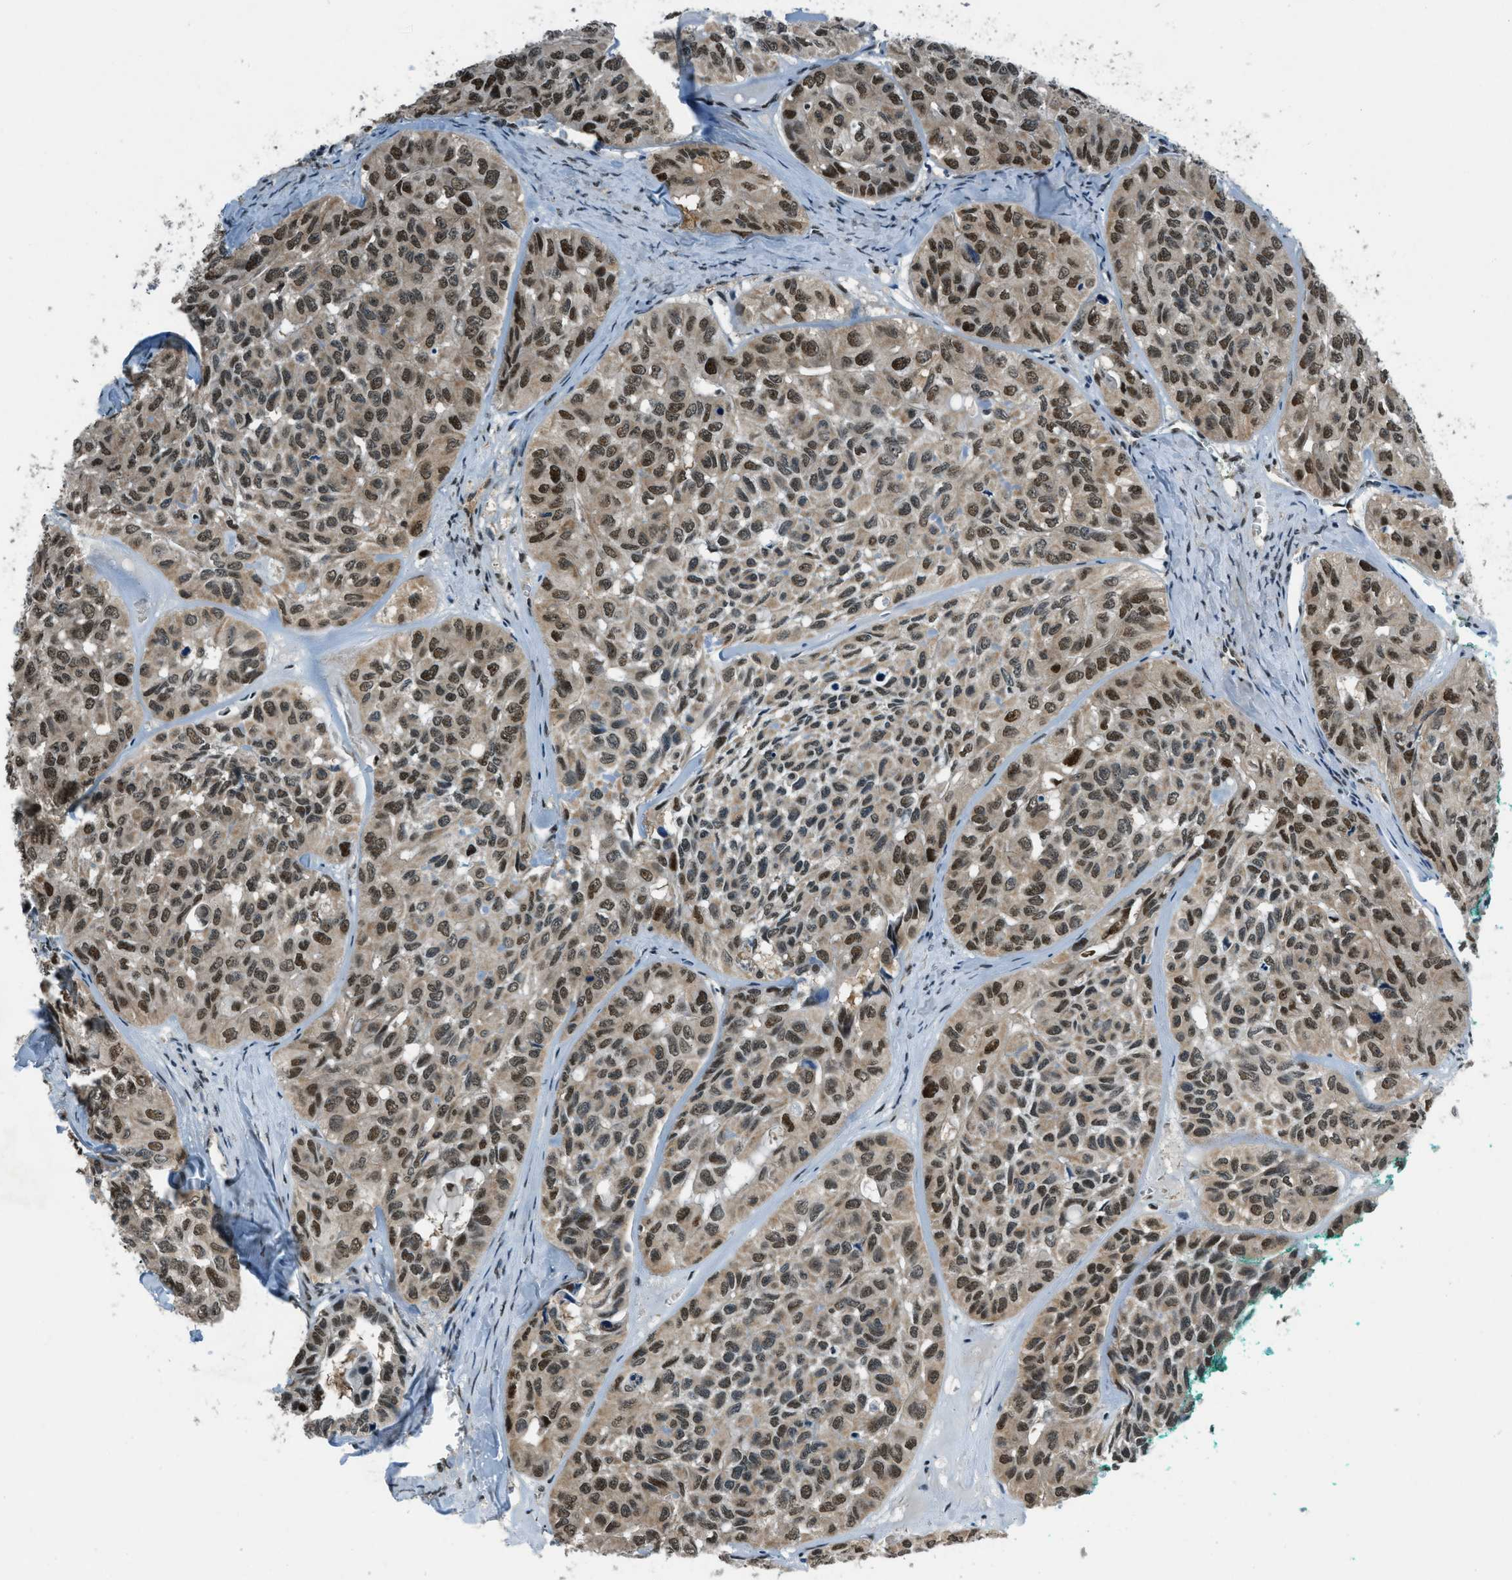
{"staining": {"intensity": "moderate", "quantity": ">75%", "location": "nuclear"}, "tissue": "head and neck cancer", "cell_type": "Tumor cells", "image_type": "cancer", "snomed": [{"axis": "morphology", "description": "Adenocarcinoma, NOS"}, {"axis": "topography", "description": "Salivary gland, NOS"}, {"axis": "topography", "description": "Head-Neck"}], "caption": "This histopathology image shows IHC staining of head and neck adenocarcinoma, with medium moderate nuclear staining in approximately >75% of tumor cells.", "gene": "OGFR", "patient": {"sex": "female", "age": 76}}